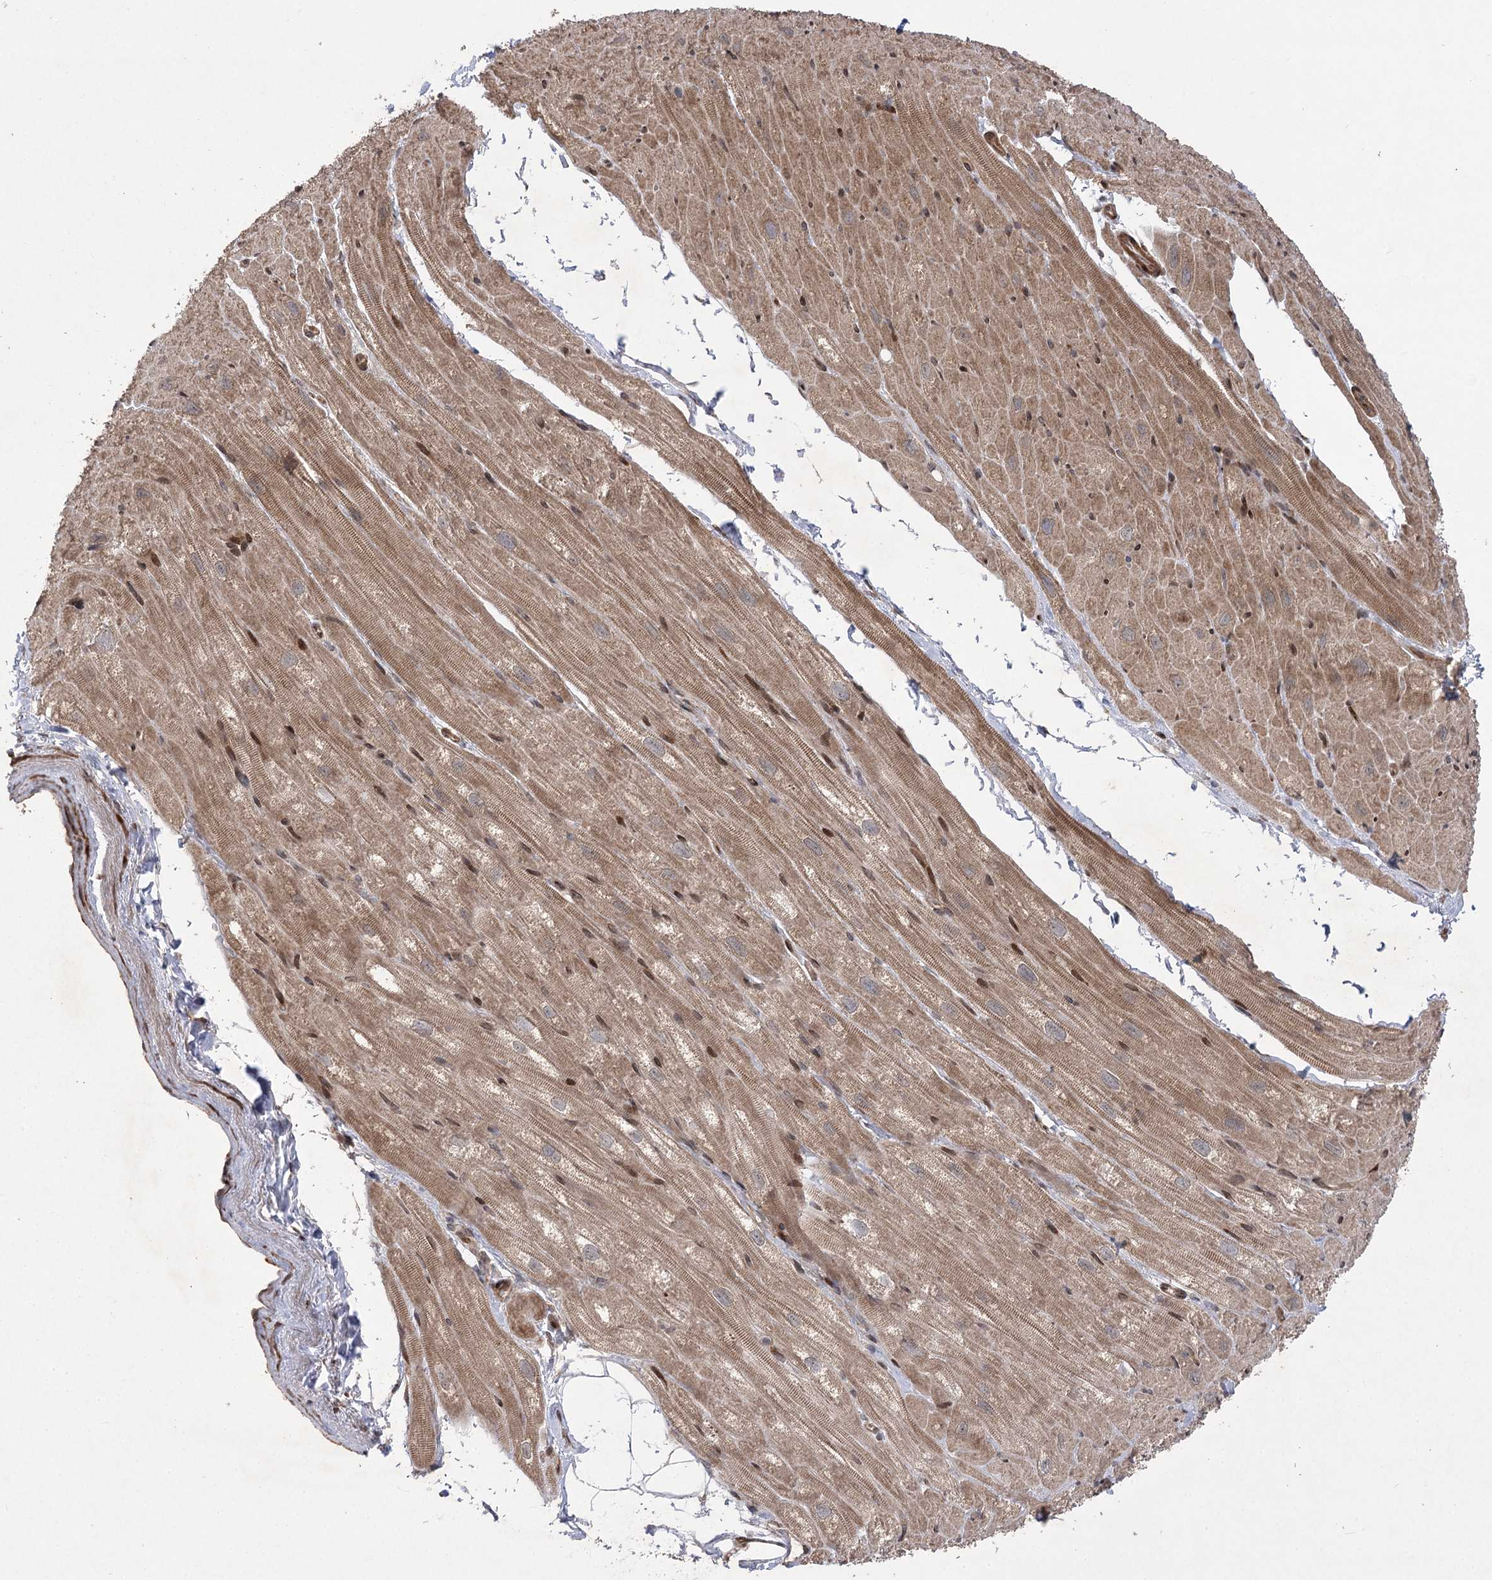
{"staining": {"intensity": "moderate", "quantity": "25%-75%", "location": "cytoplasmic/membranous,nuclear"}, "tissue": "heart muscle", "cell_type": "Cardiomyocytes", "image_type": "normal", "snomed": [{"axis": "morphology", "description": "Normal tissue, NOS"}, {"axis": "topography", "description": "Heart"}], "caption": "Human heart muscle stained with a brown dye shows moderate cytoplasmic/membranous,nuclear positive staining in approximately 25%-75% of cardiomyocytes.", "gene": "TENM2", "patient": {"sex": "male", "age": 50}}